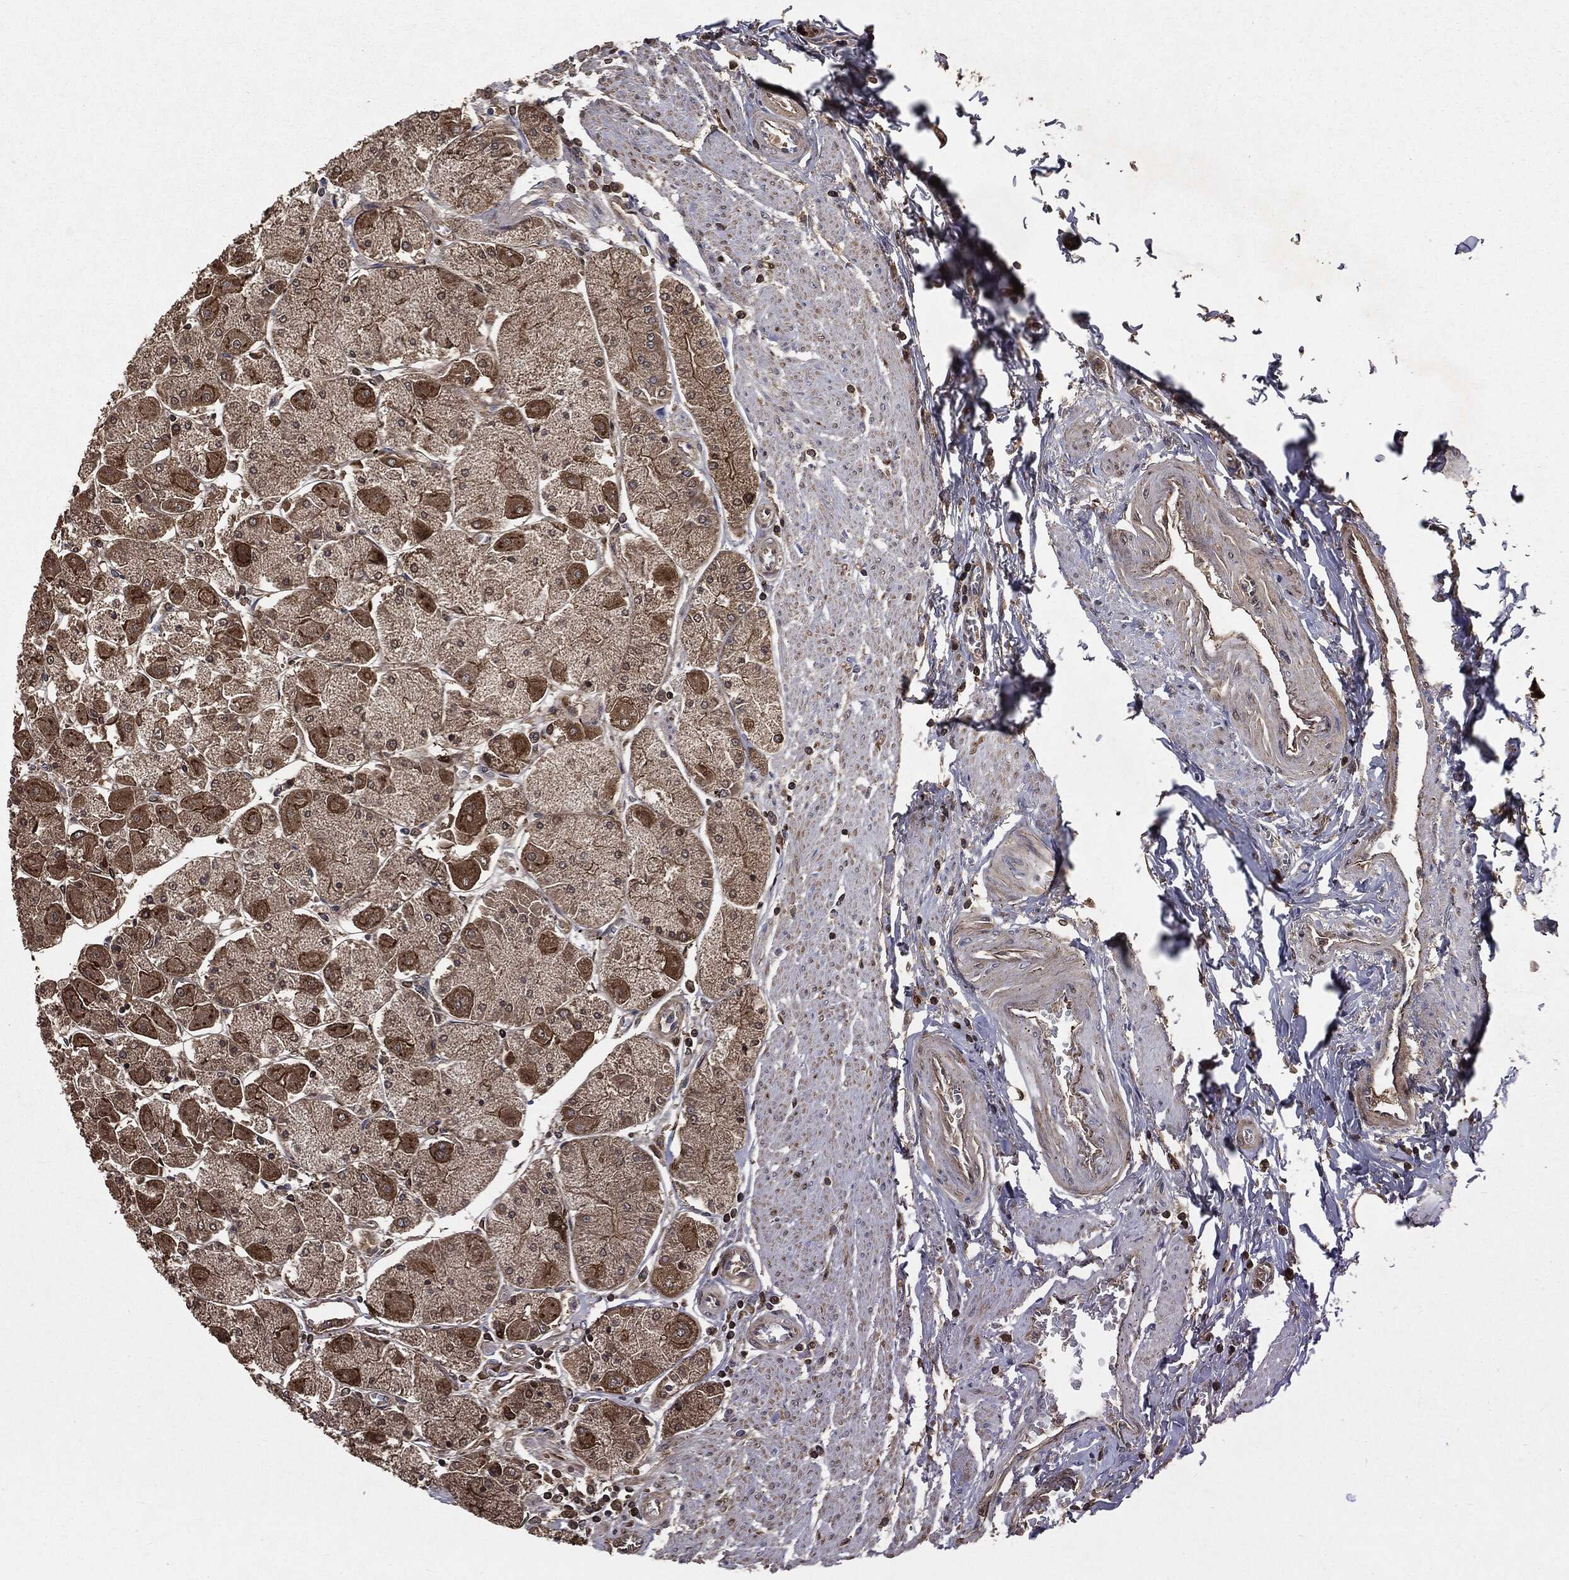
{"staining": {"intensity": "moderate", "quantity": ">75%", "location": "cytoplasmic/membranous"}, "tissue": "stomach", "cell_type": "Glandular cells", "image_type": "normal", "snomed": [{"axis": "morphology", "description": "Normal tissue, NOS"}, {"axis": "topography", "description": "Stomach"}], "caption": "An image of human stomach stained for a protein reveals moderate cytoplasmic/membranous brown staining in glandular cells.", "gene": "PLOD3", "patient": {"sex": "male", "age": 70}}